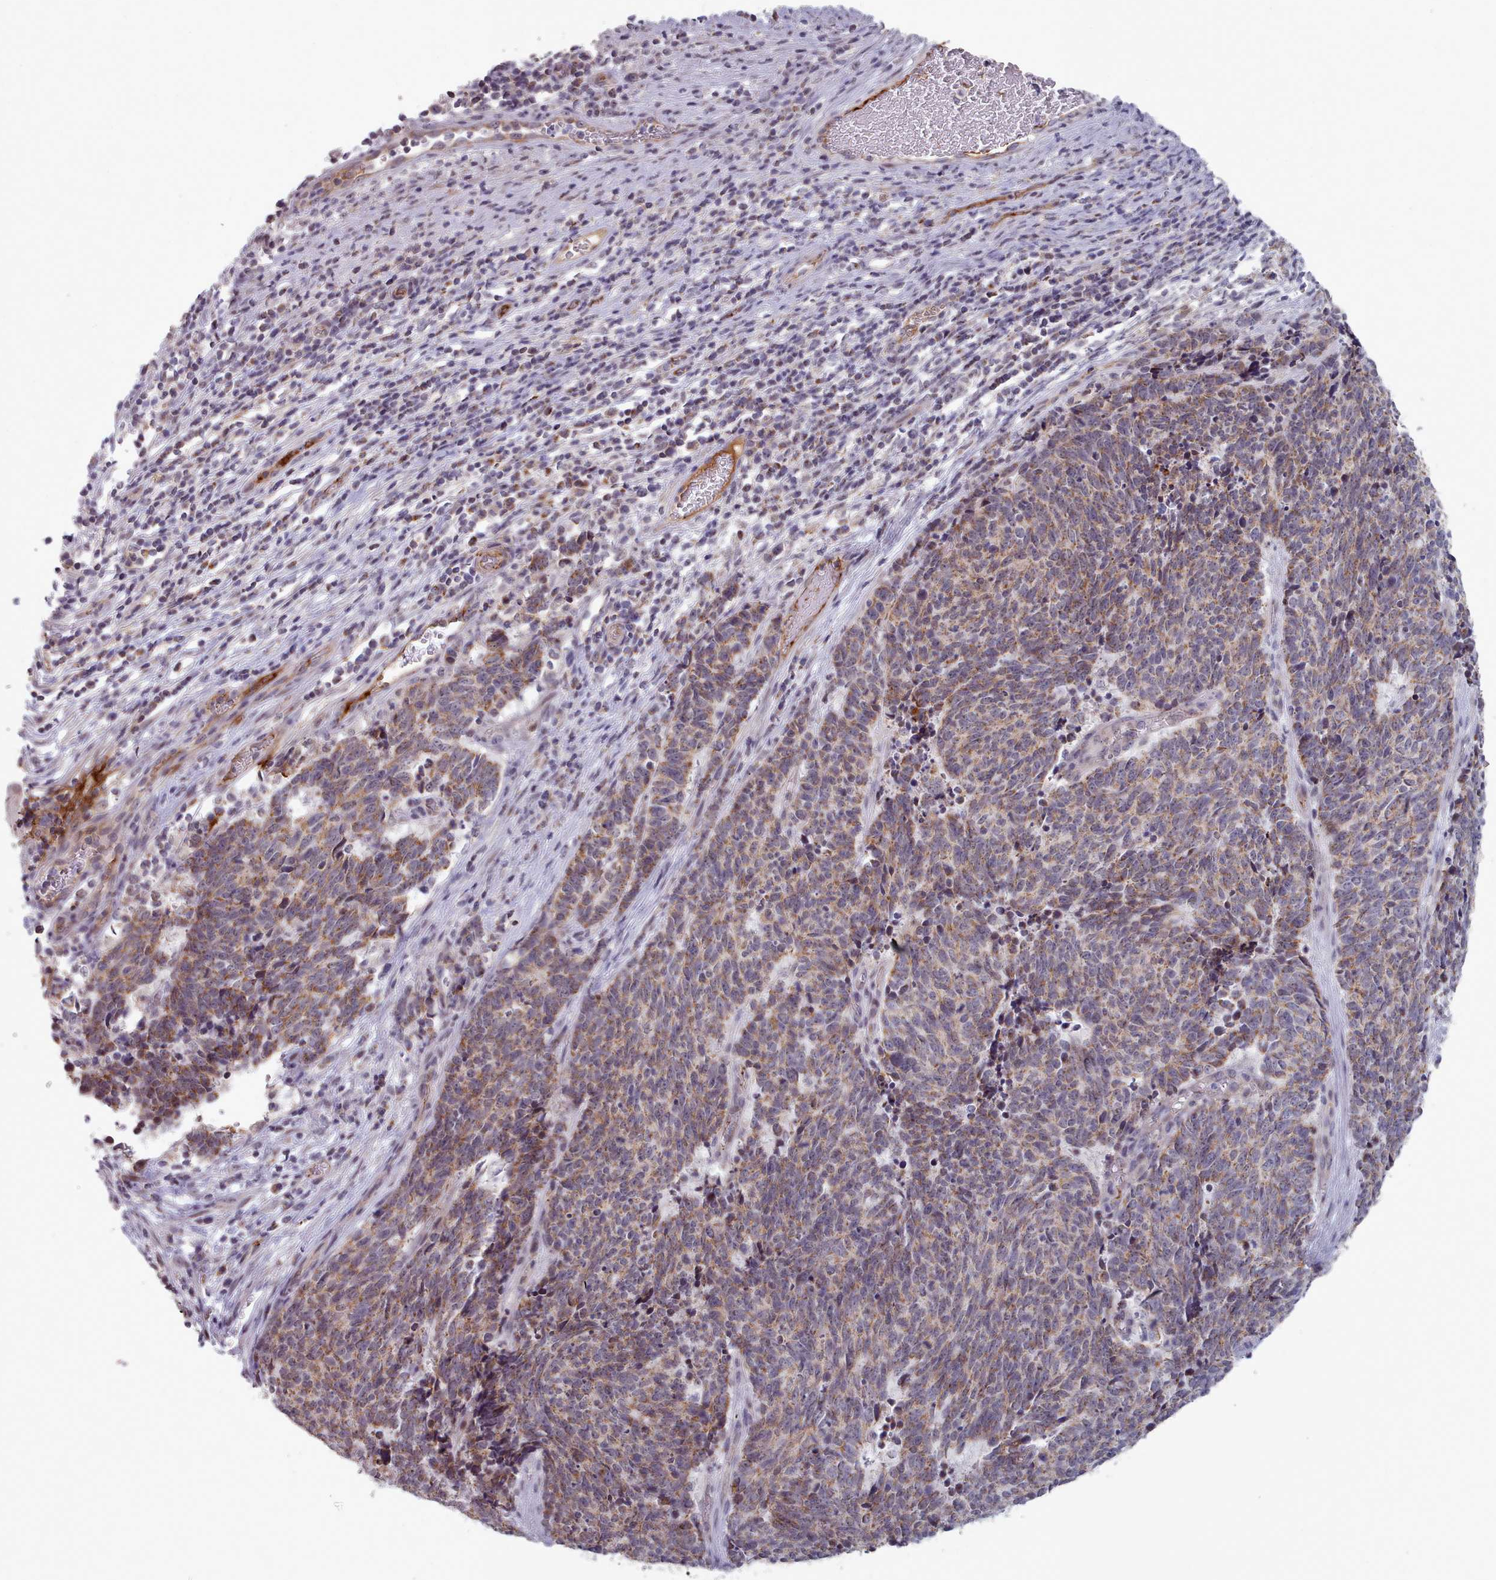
{"staining": {"intensity": "moderate", "quantity": ">75%", "location": "cytoplasmic/membranous"}, "tissue": "cervical cancer", "cell_type": "Tumor cells", "image_type": "cancer", "snomed": [{"axis": "morphology", "description": "Squamous cell carcinoma, NOS"}, {"axis": "topography", "description": "Cervix"}], "caption": "Immunohistochemical staining of human cervical cancer exhibits medium levels of moderate cytoplasmic/membranous protein expression in approximately >75% of tumor cells.", "gene": "TRARG1", "patient": {"sex": "female", "age": 29}}